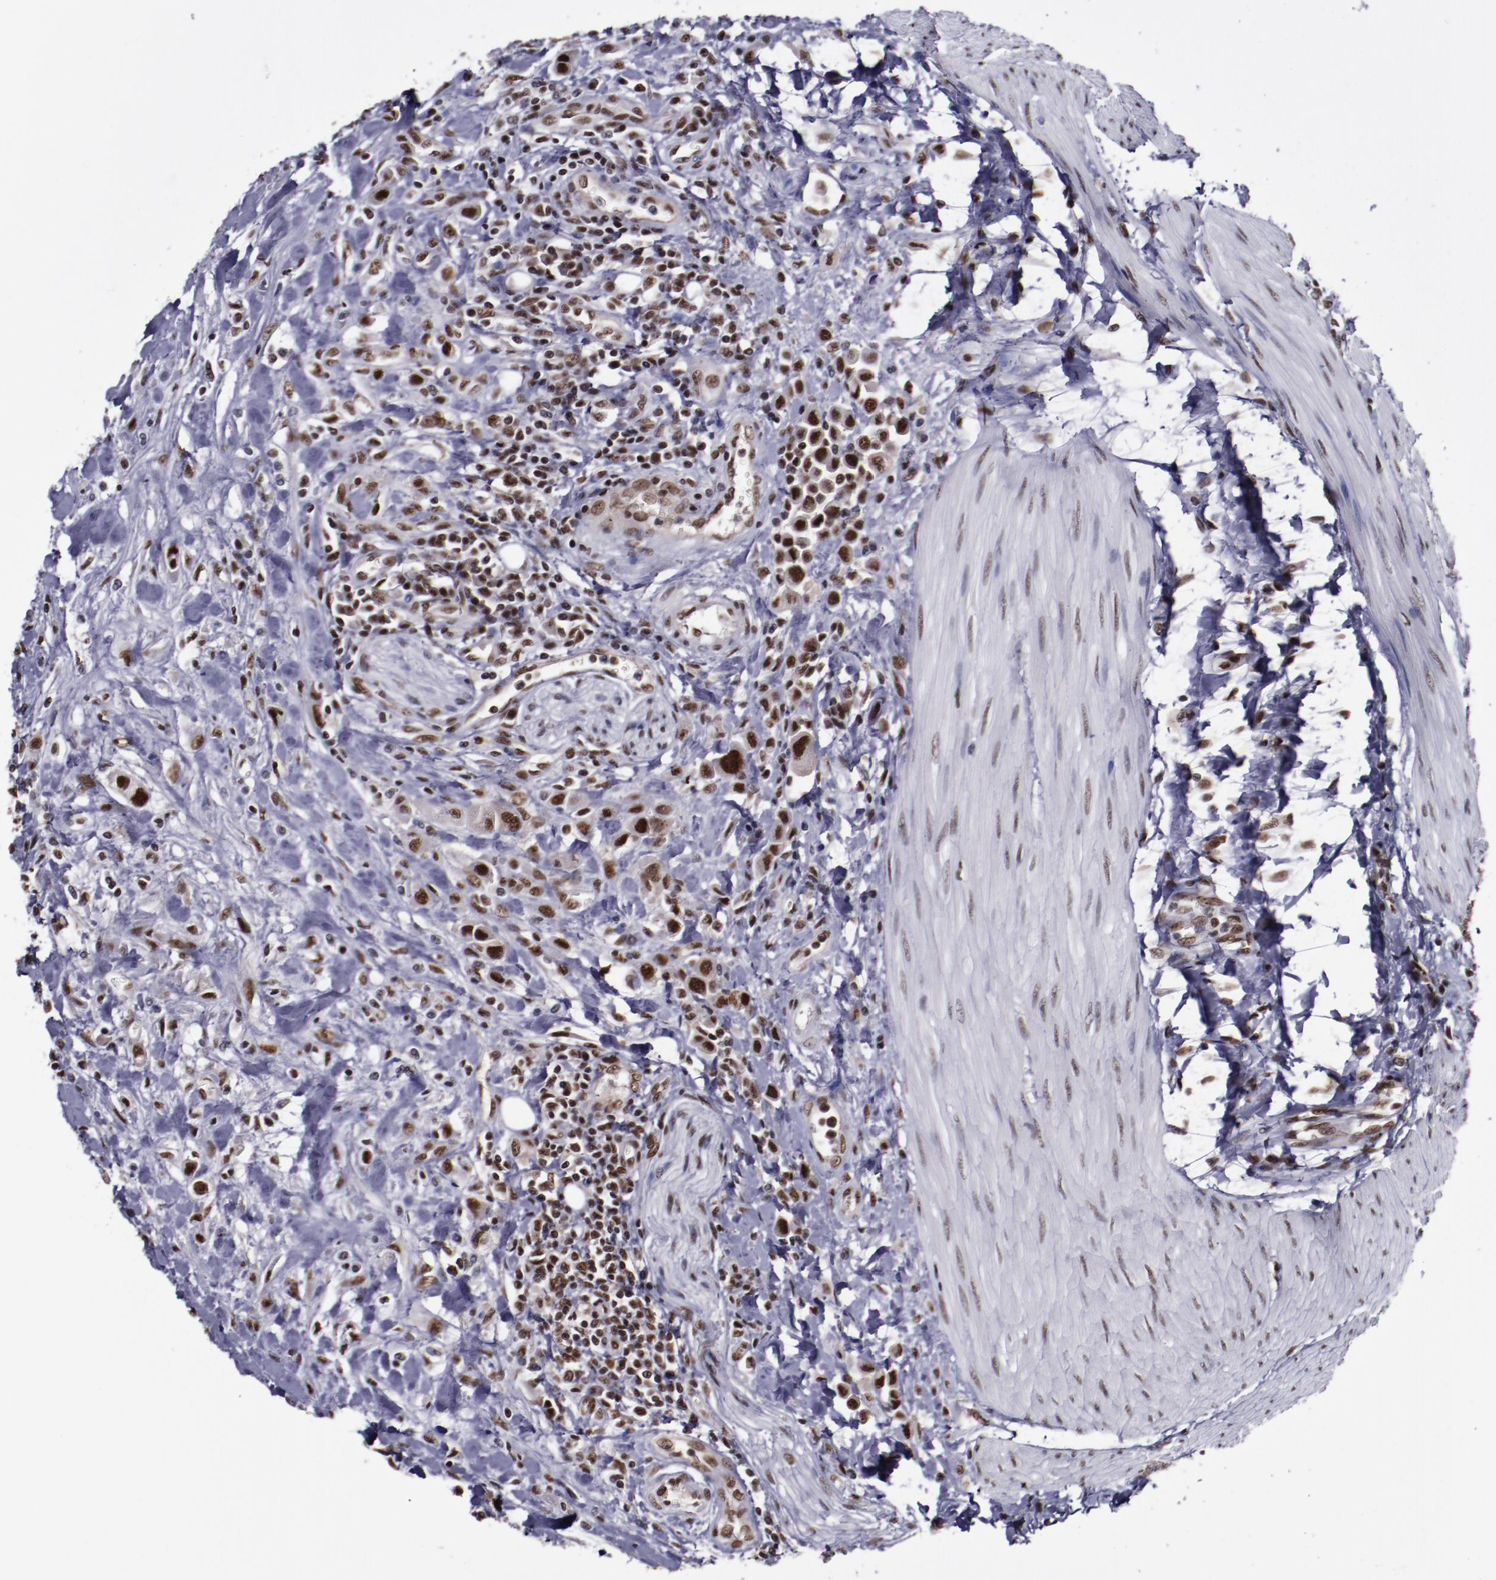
{"staining": {"intensity": "moderate", "quantity": ">75%", "location": "nuclear"}, "tissue": "urothelial cancer", "cell_type": "Tumor cells", "image_type": "cancer", "snomed": [{"axis": "morphology", "description": "Urothelial carcinoma, High grade"}, {"axis": "topography", "description": "Urinary bladder"}], "caption": "Brown immunohistochemical staining in human urothelial carcinoma (high-grade) exhibits moderate nuclear expression in about >75% of tumor cells.", "gene": "ERH", "patient": {"sex": "male", "age": 50}}